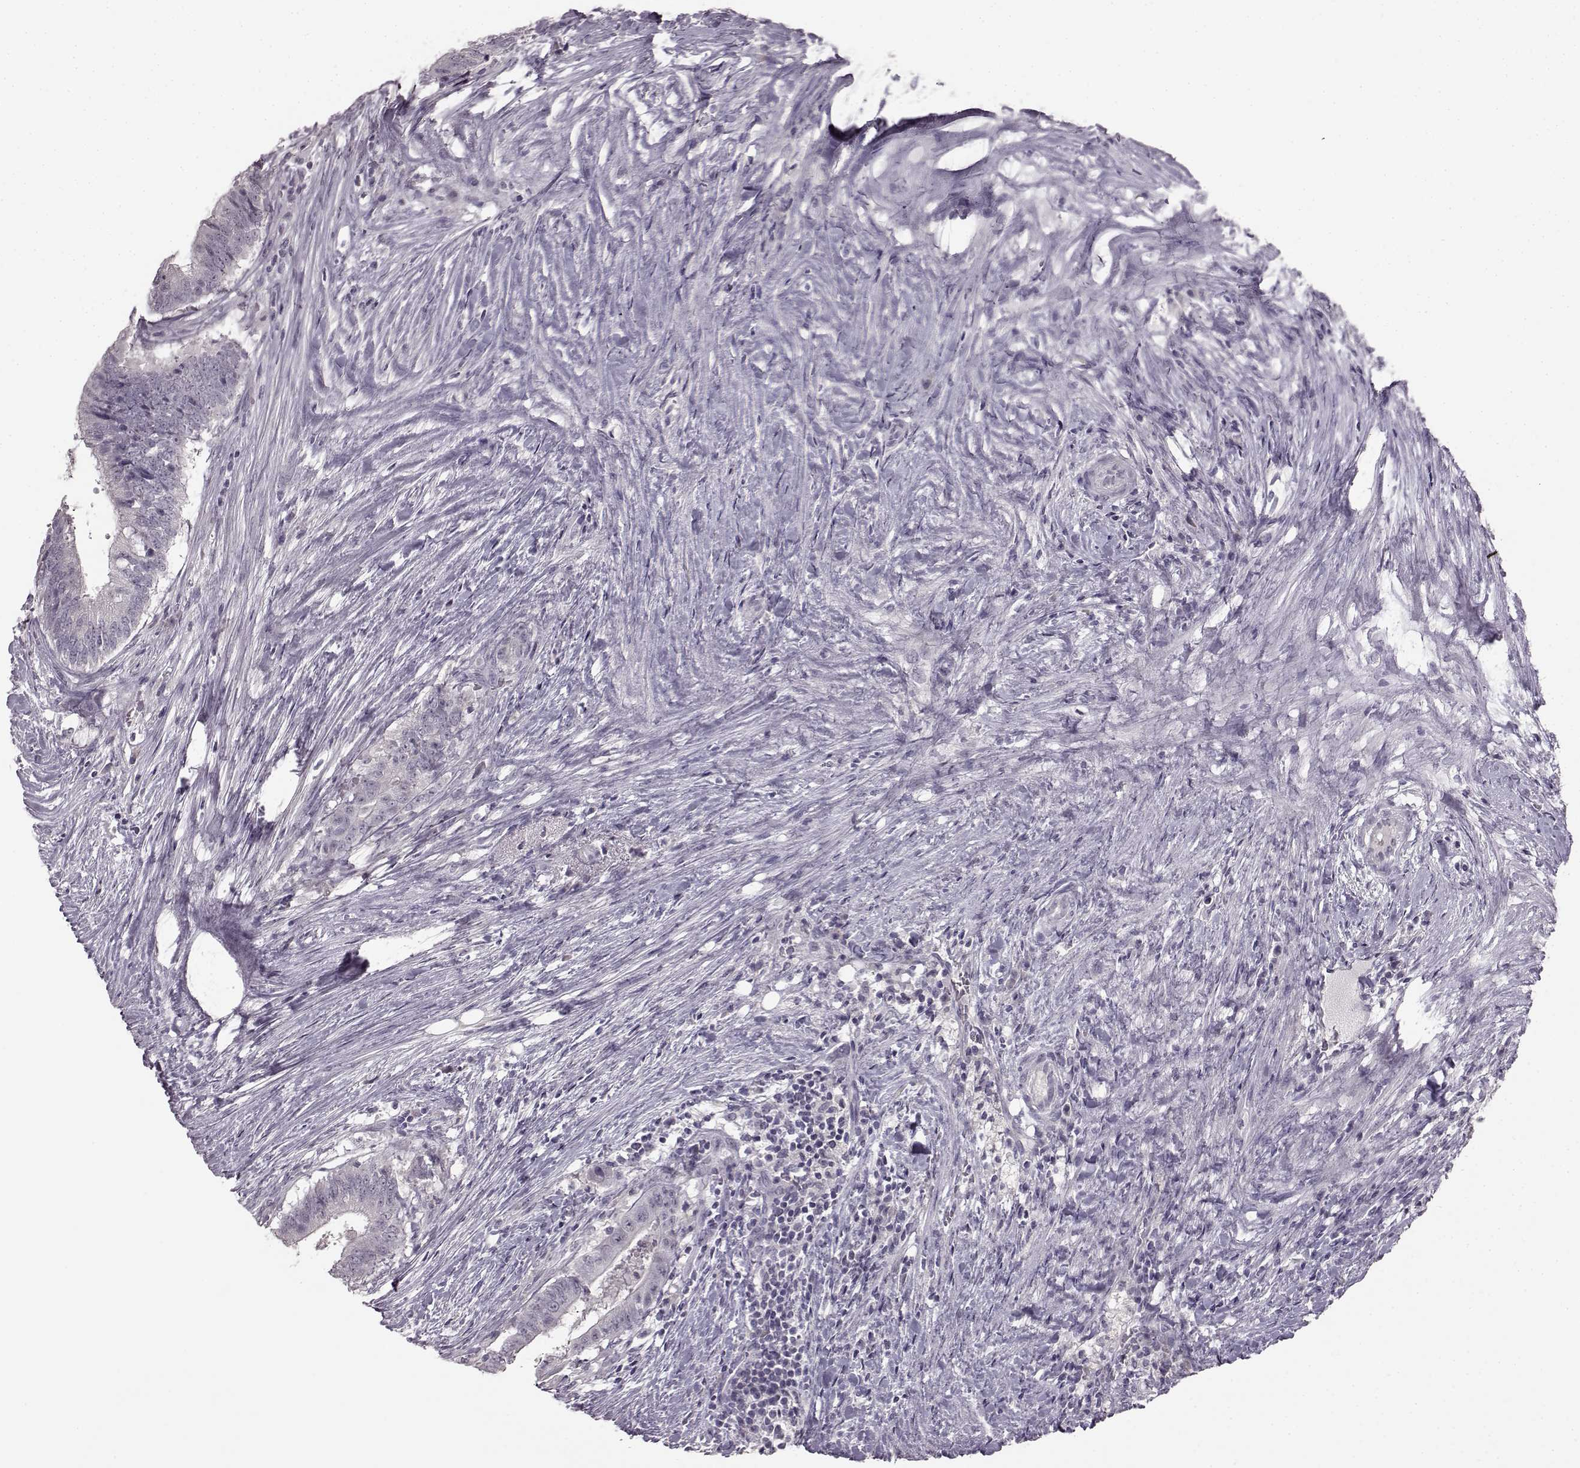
{"staining": {"intensity": "negative", "quantity": "none", "location": "none"}, "tissue": "colorectal cancer", "cell_type": "Tumor cells", "image_type": "cancer", "snomed": [{"axis": "morphology", "description": "Adenocarcinoma, NOS"}, {"axis": "topography", "description": "Colon"}], "caption": "Image shows no significant protein expression in tumor cells of colorectal adenocarcinoma.", "gene": "LHB", "patient": {"sex": "female", "age": 43}}